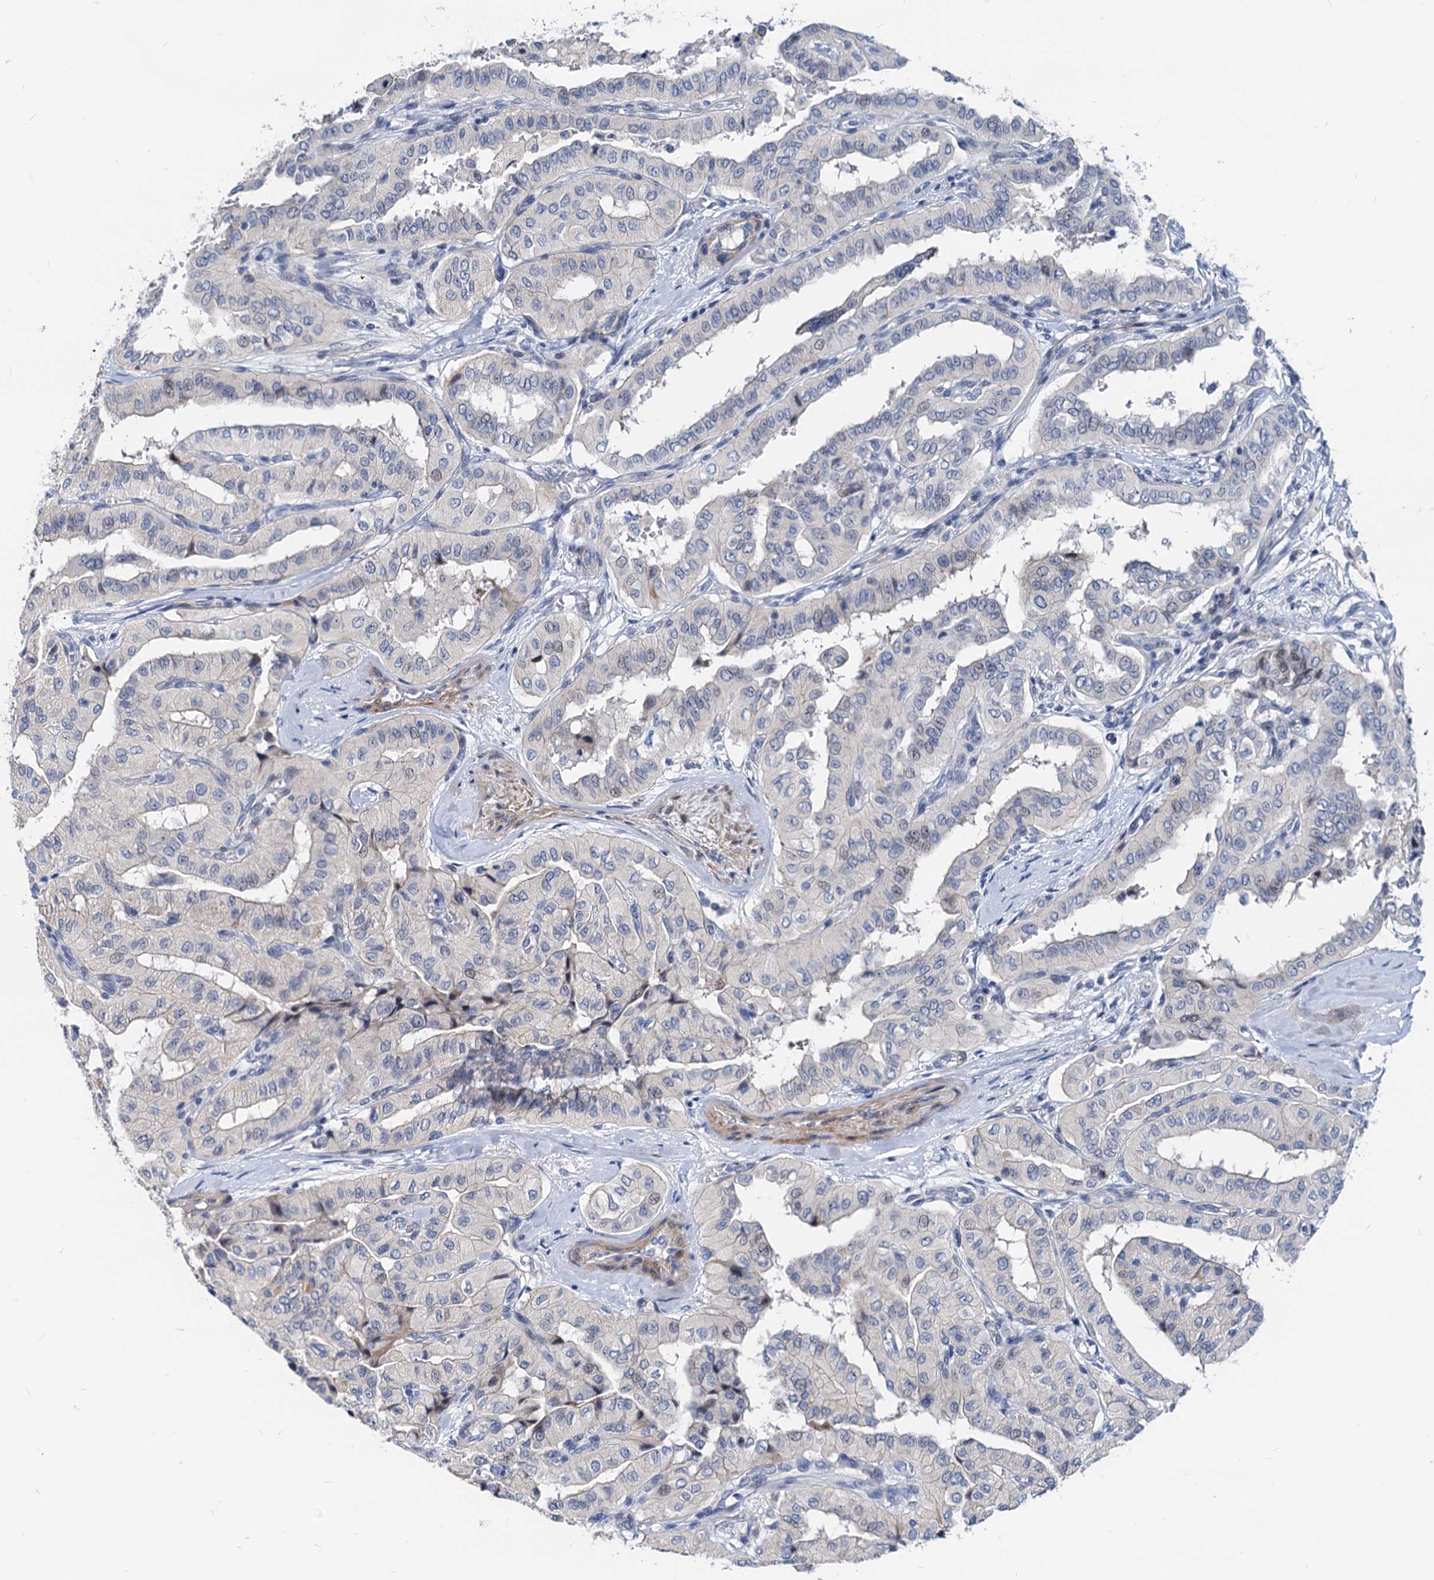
{"staining": {"intensity": "negative", "quantity": "none", "location": "none"}, "tissue": "thyroid cancer", "cell_type": "Tumor cells", "image_type": "cancer", "snomed": [{"axis": "morphology", "description": "Papillary adenocarcinoma, NOS"}, {"axis": "topography", "description": "Thyroid gland"}], "caption": "Immunohistochemistry (IHC) micrograph of thyroid papillary adenocarcinoma stained for a protein (brown), which demonstrates no expression in tumor cells.", "gene": "HSF2", "patient": {"sex": "female", "age": 59}}